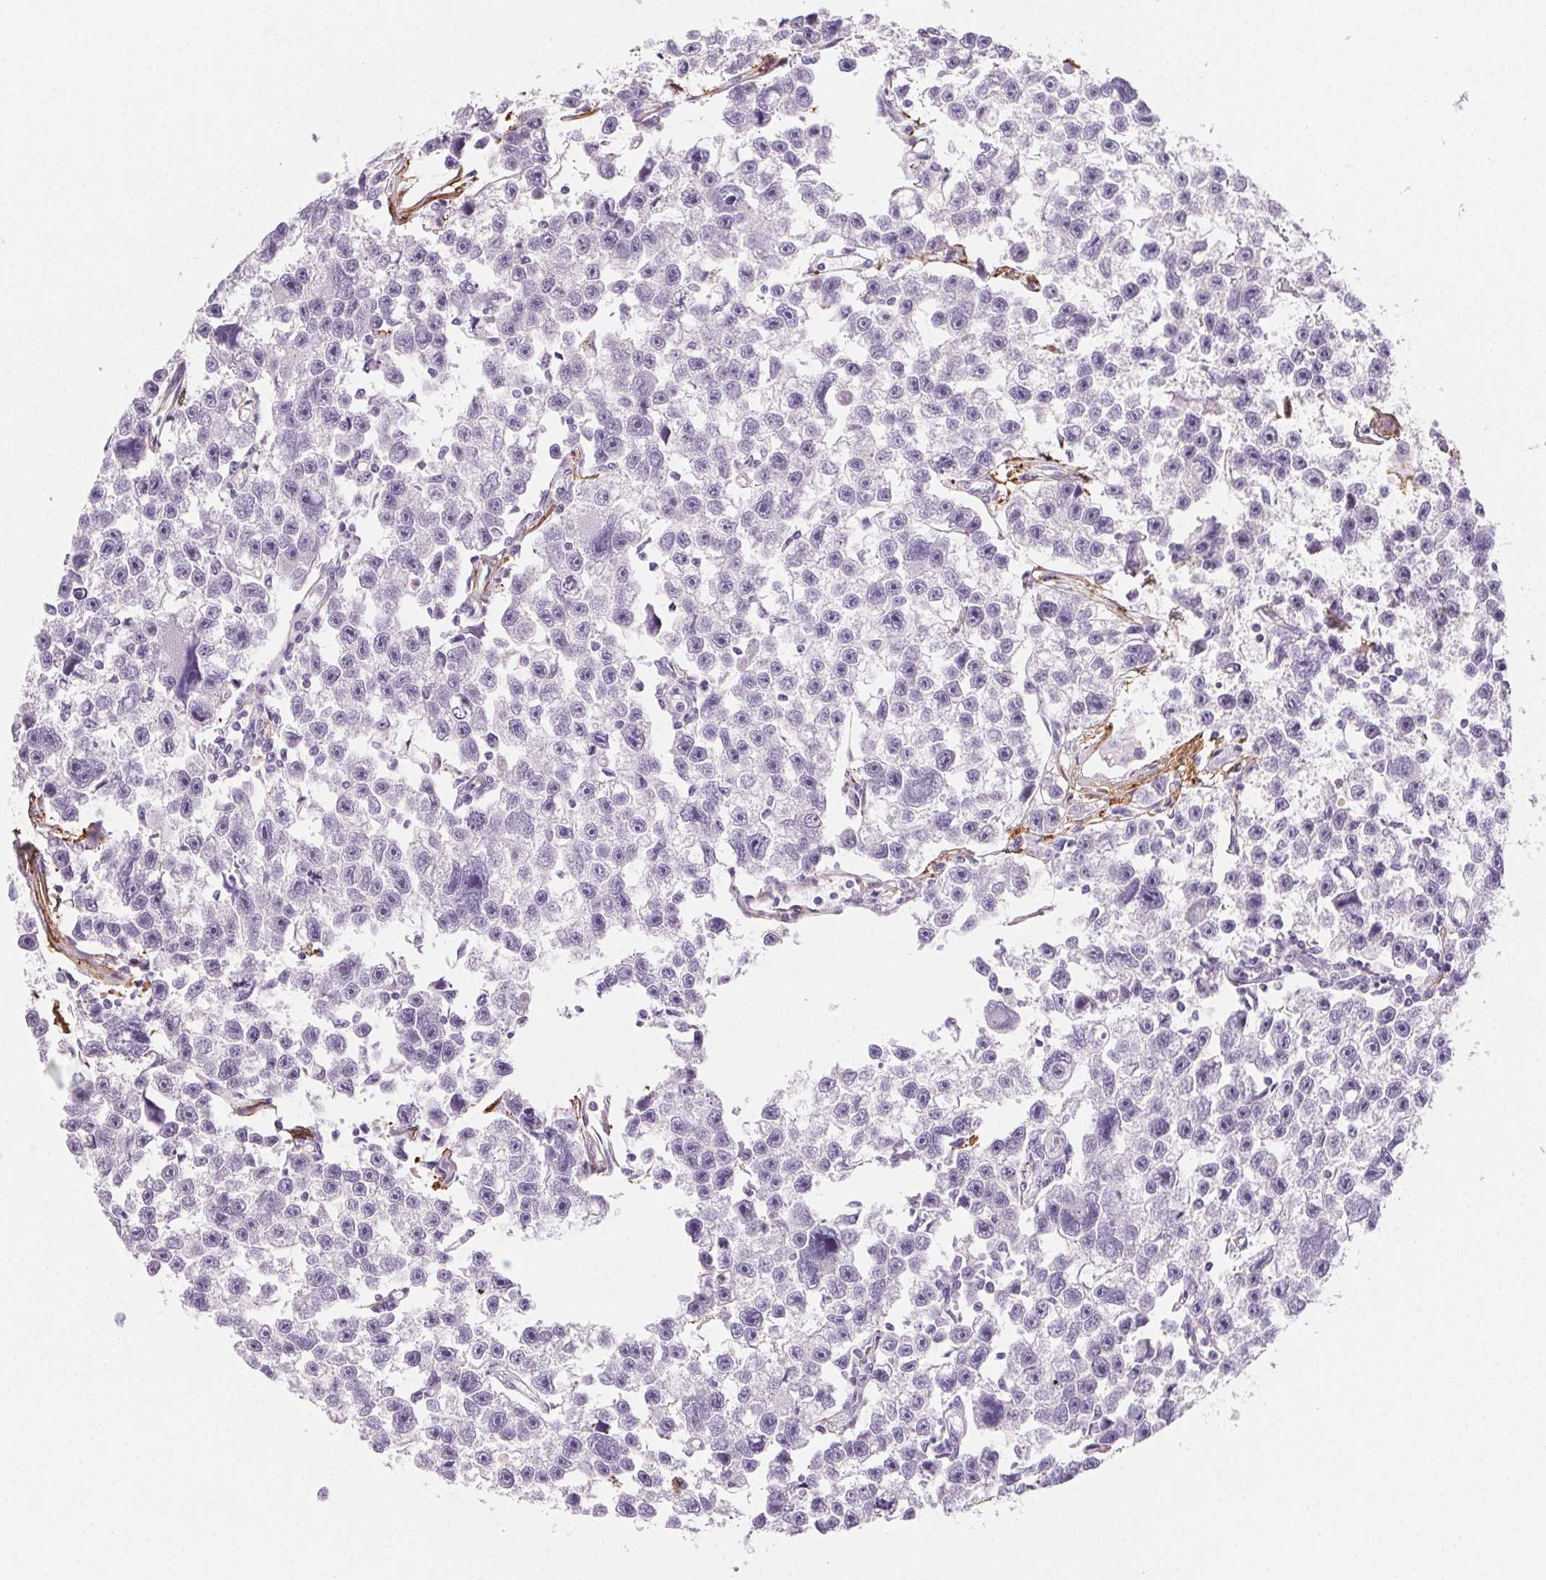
{"staining": {"intensity": "negative", "quantity": "none", "location": "none"}, "tissue": "testis cancer", "cell_type": "Tumor cells", "image_type": "cancer", "snomed": [{"axis": "morphology", "description": "Seminoma, NOS"}, {"axis": "topography", "description": "Testis"}], "caption": "High power microscopy photomicrograph of an immunohistochemistry histopathology image of seminoma (testis), revealing no significant staining in tumor cells.", "gene": "GPX8", "patient": {"sex": "male", "age": 26}}